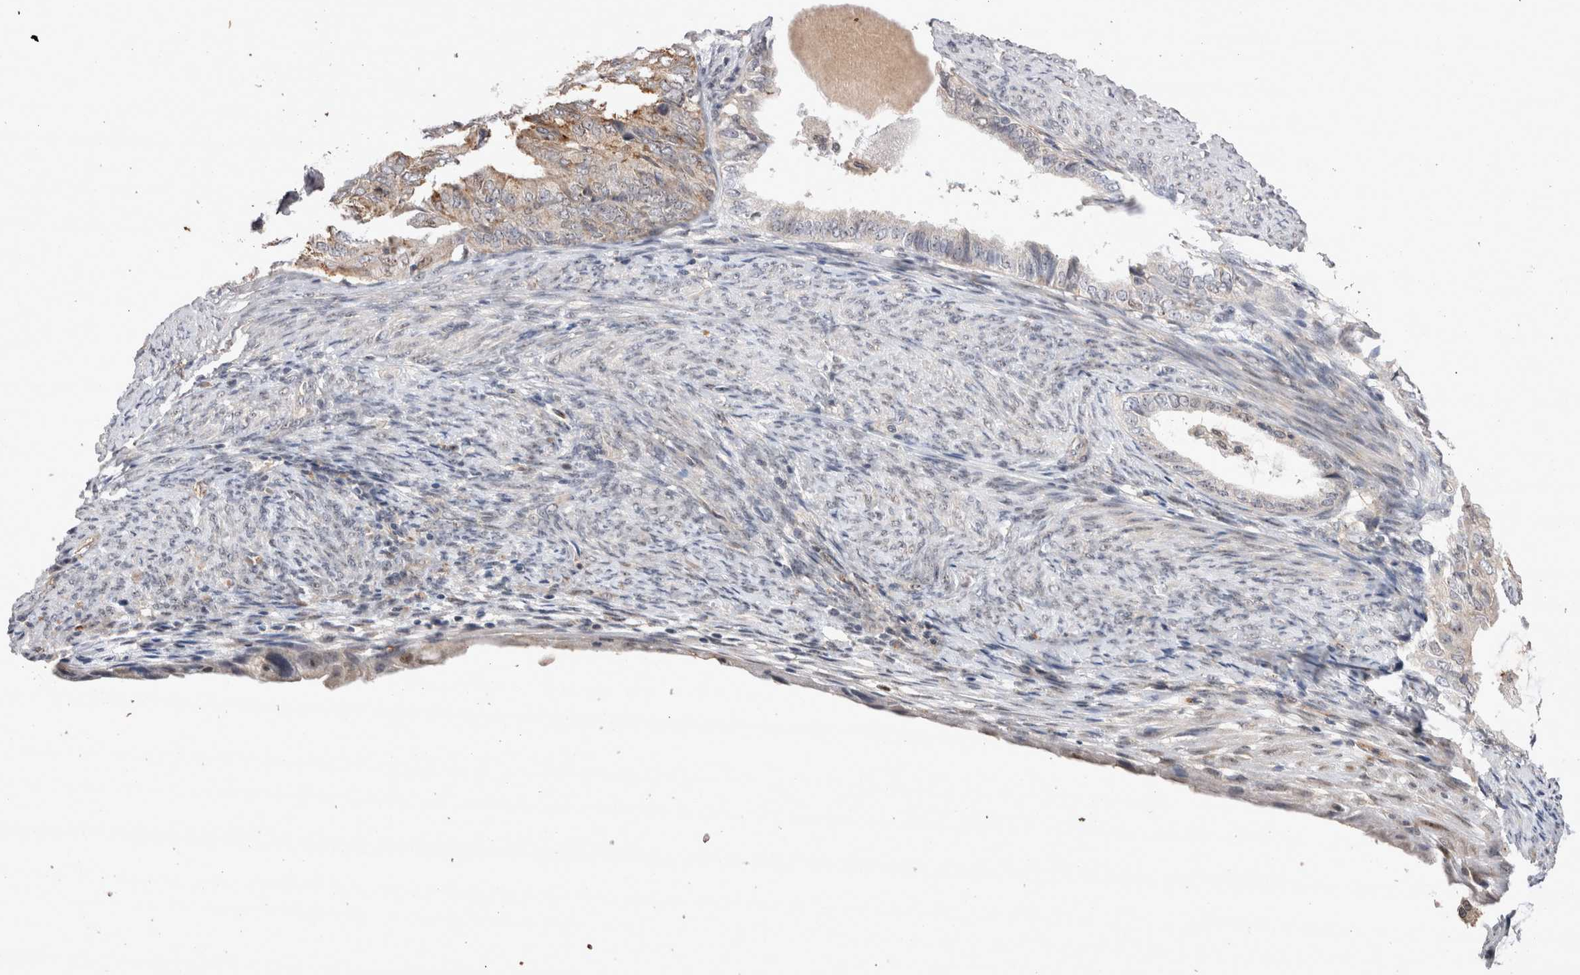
{"staining": {"intensity": "moderate", "quantity": ">75%", "location": "cytoplasmic/membranous,nuclear"}, "tissue": "endometrial cancer", "cell_type": "Tumor cells", "image_type": "cancer", "snomed": [{"axis": "morphology", "description": "Adenocarcinoma, NOS"}, {"axis": "topography", "description": "Endometrium"}], "caption": "IHC staining of endometrial cancer, which exhibits medium levels of moderate cytoplasmic/membranous and nuclear staining in about >75% of tumor cells indicating moderate cytoplasmic/membranous and nuclear protein positivity. The staining was performed using DAB (3,3'-diaminobenzidine) (brown) for protein detection and nuclei were counterstained in hematoxylin (blue).", "gene": "STK11", "patient": {"sex": "female", "age": 86}}